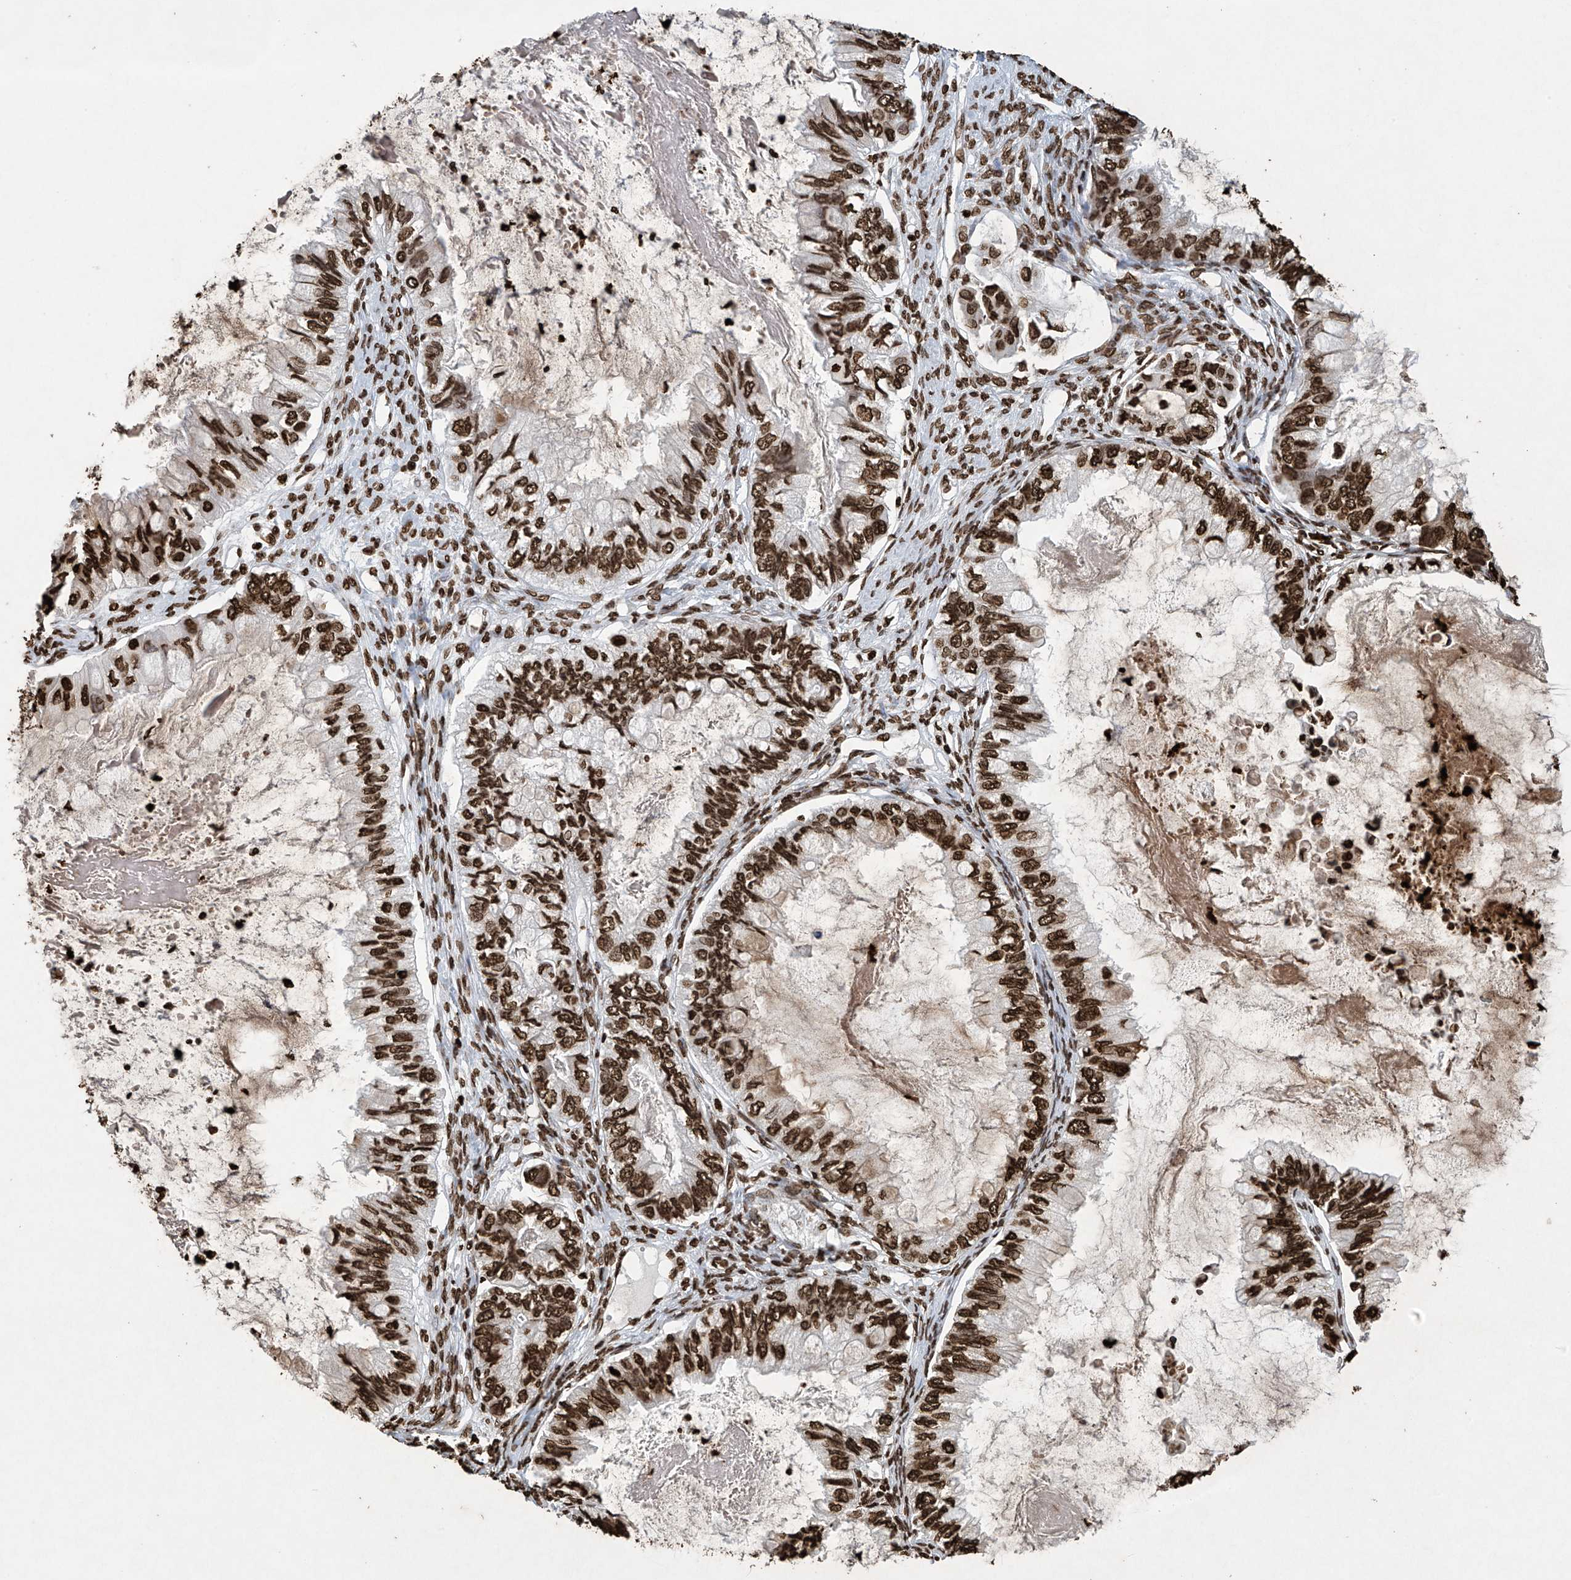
{"staining": {"intensity": "strong", "quantity": ">75%", "location": "nuclear"}, "tissue": "ovarian cancer", "cell_type": "Tumor cells", "image_type": "cancer", "snomed": [{"axis": "morphology", "description": "Cystadenocarcinoma, mucinous, NOS"}, {"axis": "topography", "description": "Ovary"}], "caption": "Ovarian cancer stained with a protein marker reveals strong staining in tumor cells.", "gene": "H3-3A", "patient": {"sex": "female", "age": 80}}